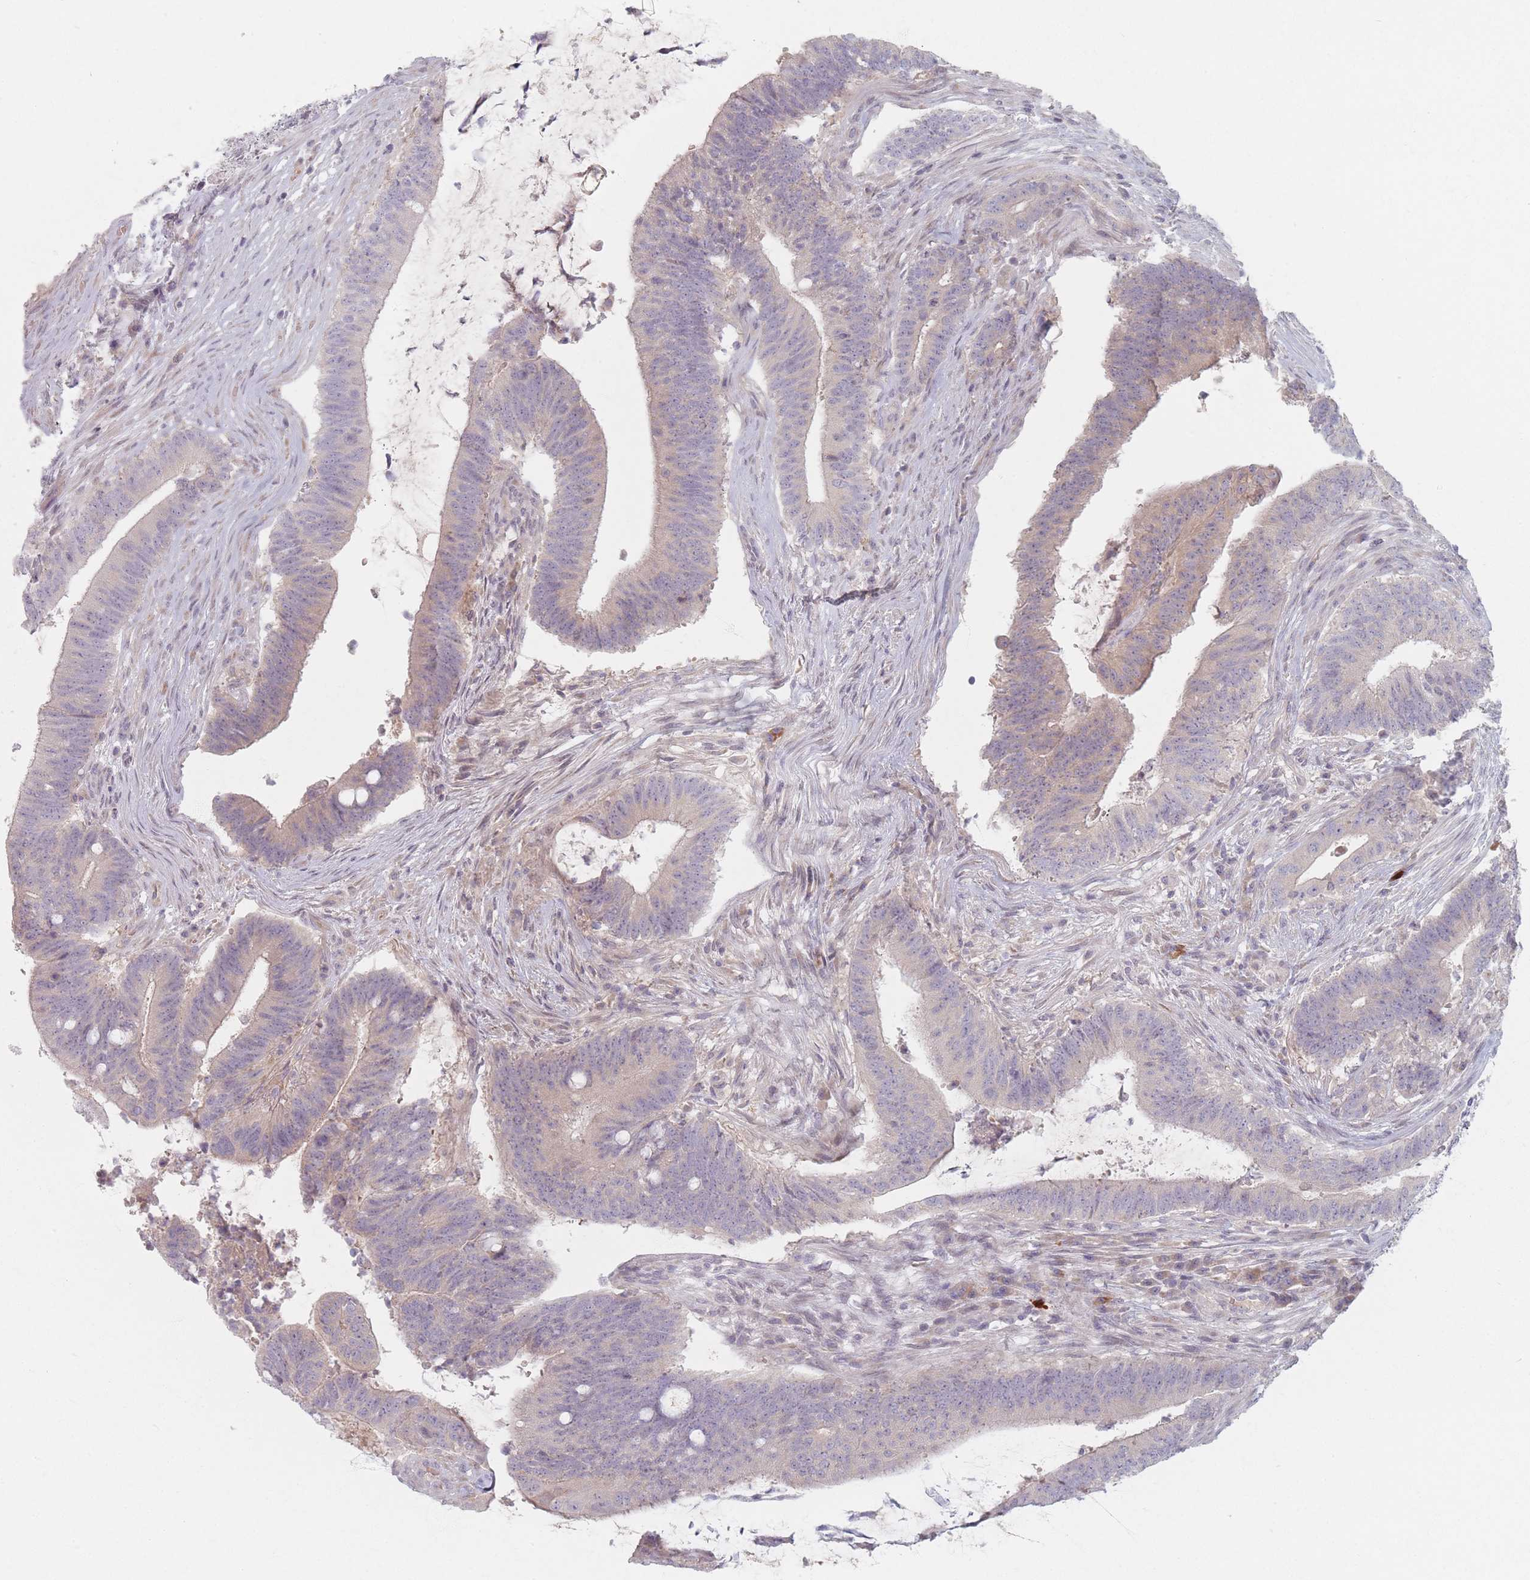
{"staining": {"intensity": "weak", "quantity": "<25%", "location": "cytoplasmic/membranous"}, "tissue": "colorectal cancer", "cell_type": "Tumor cells", "image_type": "cancer", "snomed": [{"axis": "morphology", "description": "Adenocarcinoma, NOS"}, {"axis": "topography", "description": "Colon"}], "caption": "Immunohistochemical staining of human colorectal cancer shows no significant staining in tumor cells. (Brightfield microscopy of DAB IHC at high magnification).", "gene": "TMOD1", "patient": {"sex": "female", "age": 43}}